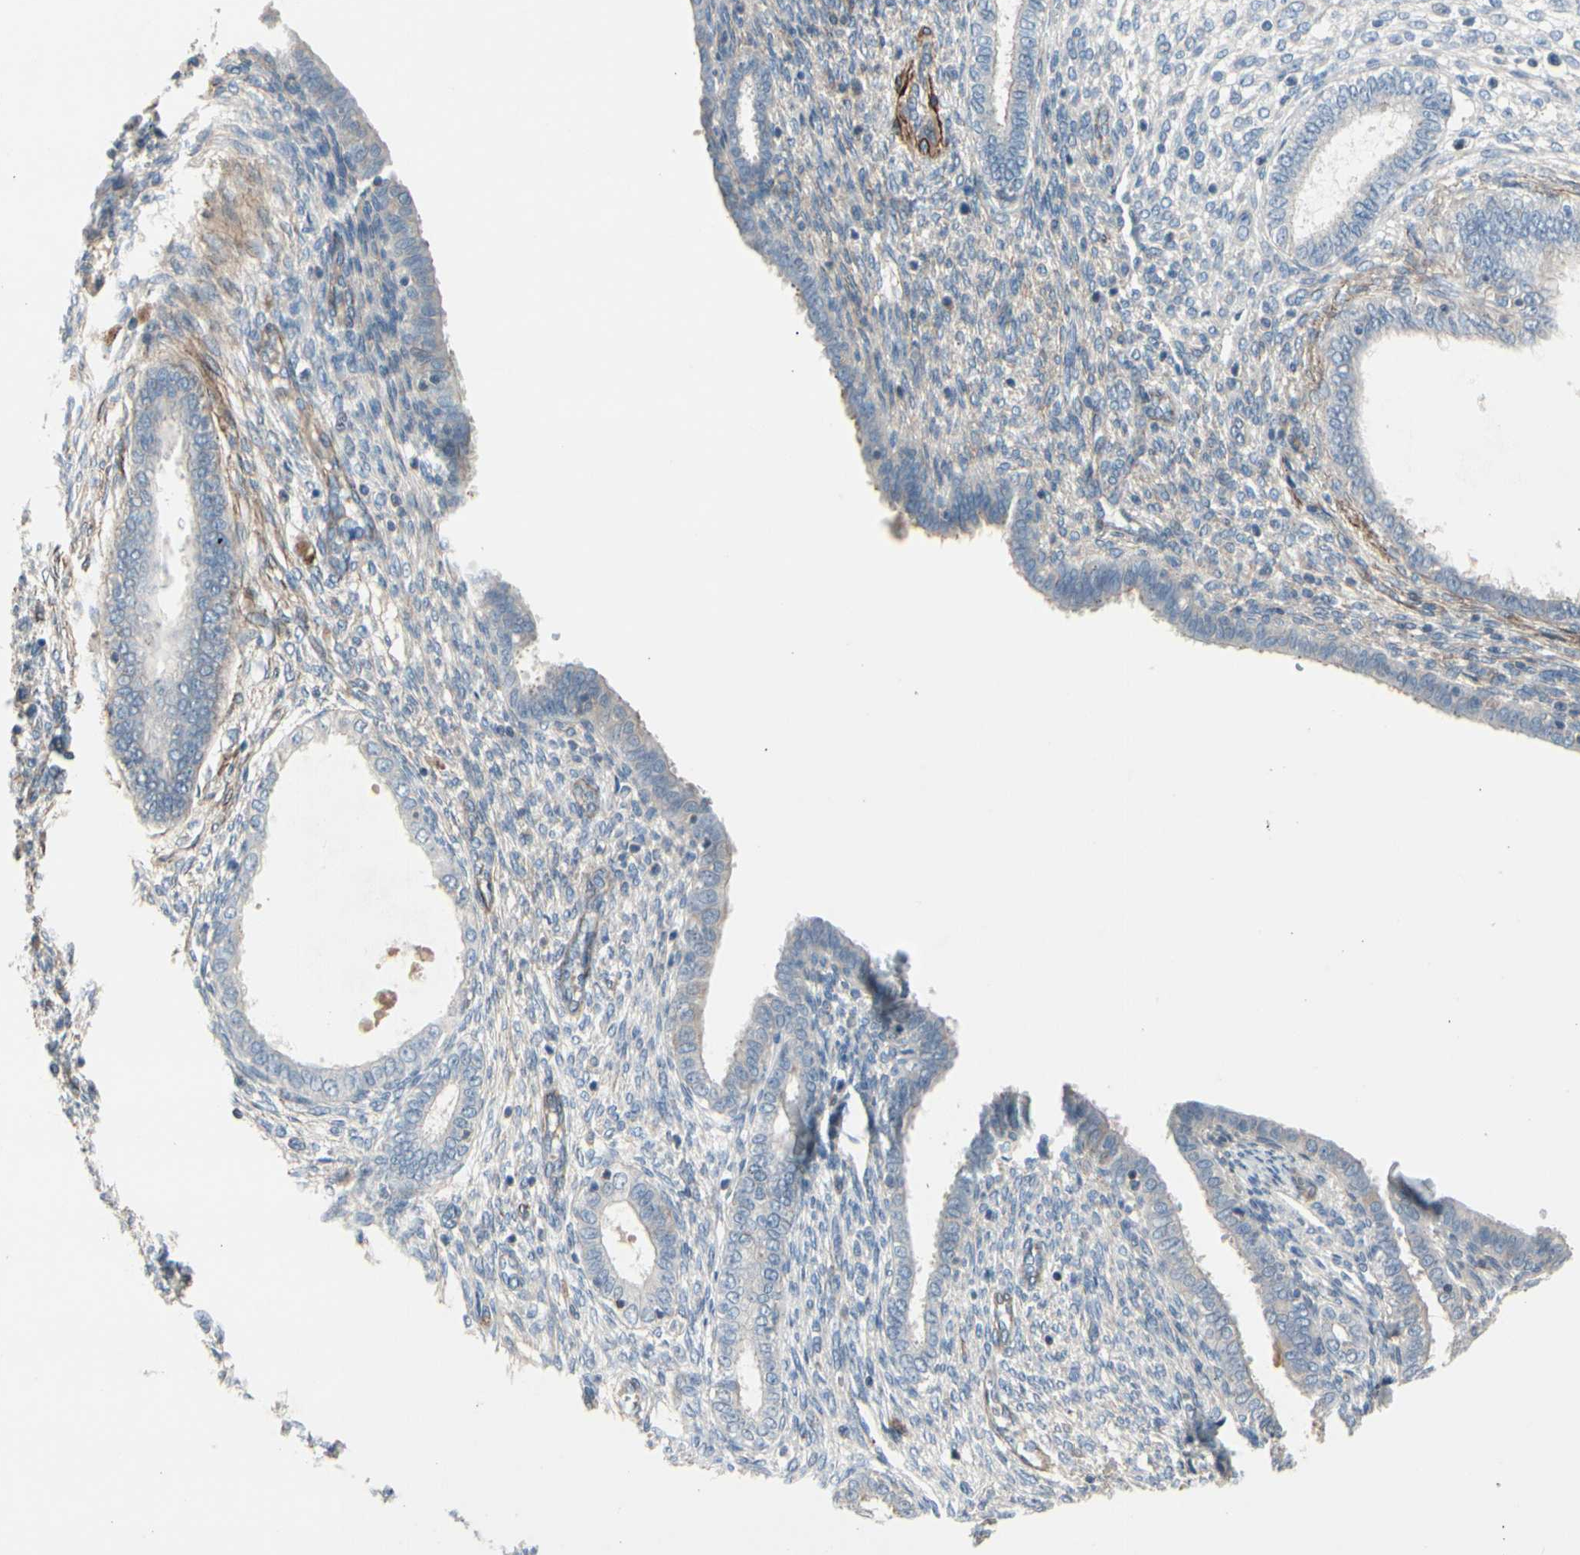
{"staining": {"intensity": "weak", "quantity": "<25%", "location": "cytoplasmic/membranous"}, "tissue": "endometrium", "cell_type": "Cells in endometrial stroma", "image_type": "normal", "snomed": [{"axis": "morphology", "description": "Normal tissue, NOS"}, {"axis": "topography", "description": "Endometrium"}], "caption": "Immunohistochemistry (IHC) histopathology image of unremarkable endometrium: human endometrium stained with DAB (3,3'-diaminobenzidine) exhibits no significant protein expression in cells in endometrial stroma. (DAB (3,3'-diaminobenzidine) immunohistochemistry with hematoxylin counter stain).", "gene": "TPM1", "patient": {"sex": "female", "age": 72}}